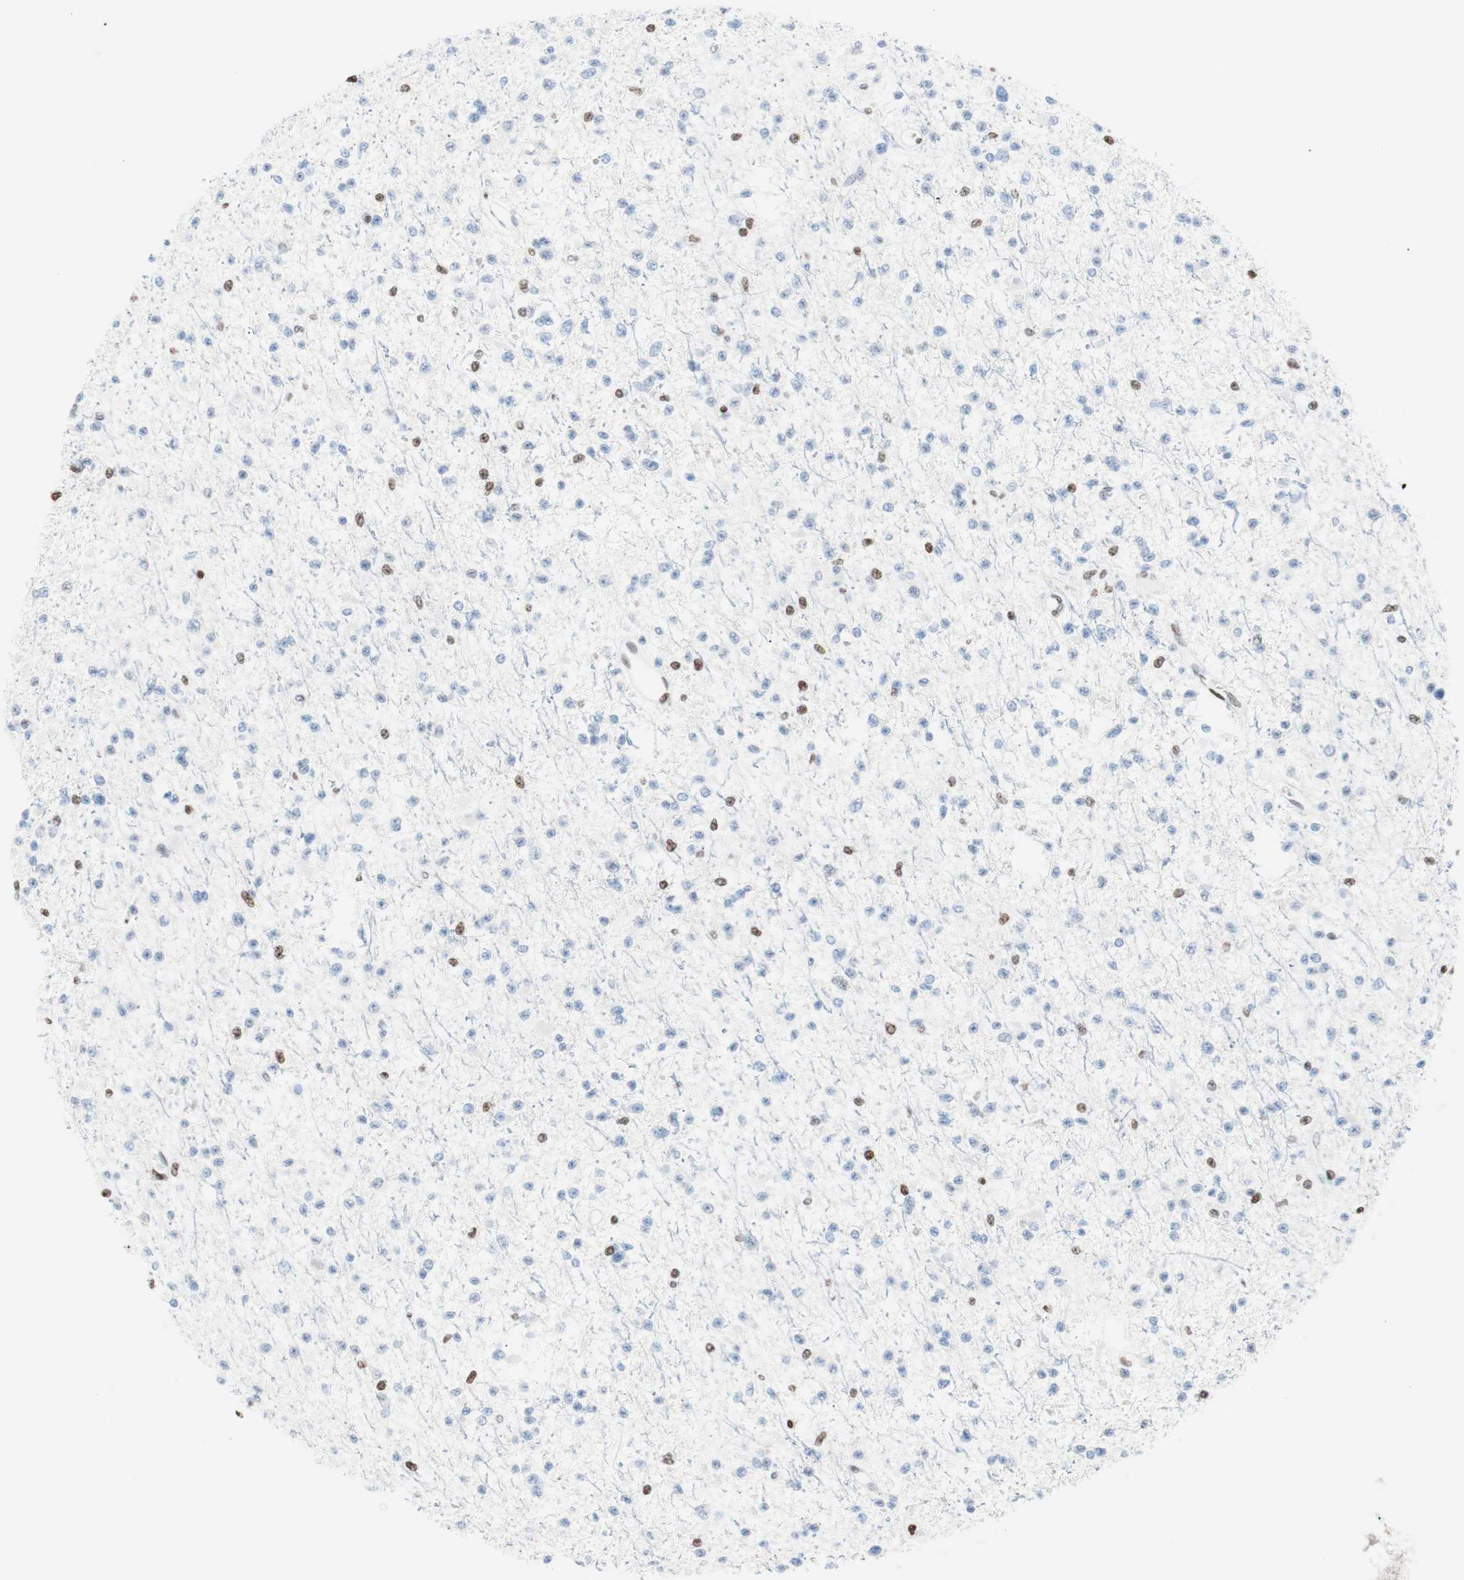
{"staining": {"intensity": "weak", "quantity": "<25%", "location": "nuclear"}, "tissue": "glioma", "cell_type": "Tumor cells", "image_type": "cancer", "snomed": [{"axis": "morphology", "description": "Glioma, malignant, Low grade"}, {"axis": "topography", "description": "Brain"}], "caption": "Immunohistochemical staining of glioma displays no significant staining in tumor cells.", "gene": "CEBPB", "patient": {"sex": "female", "age": 22}}